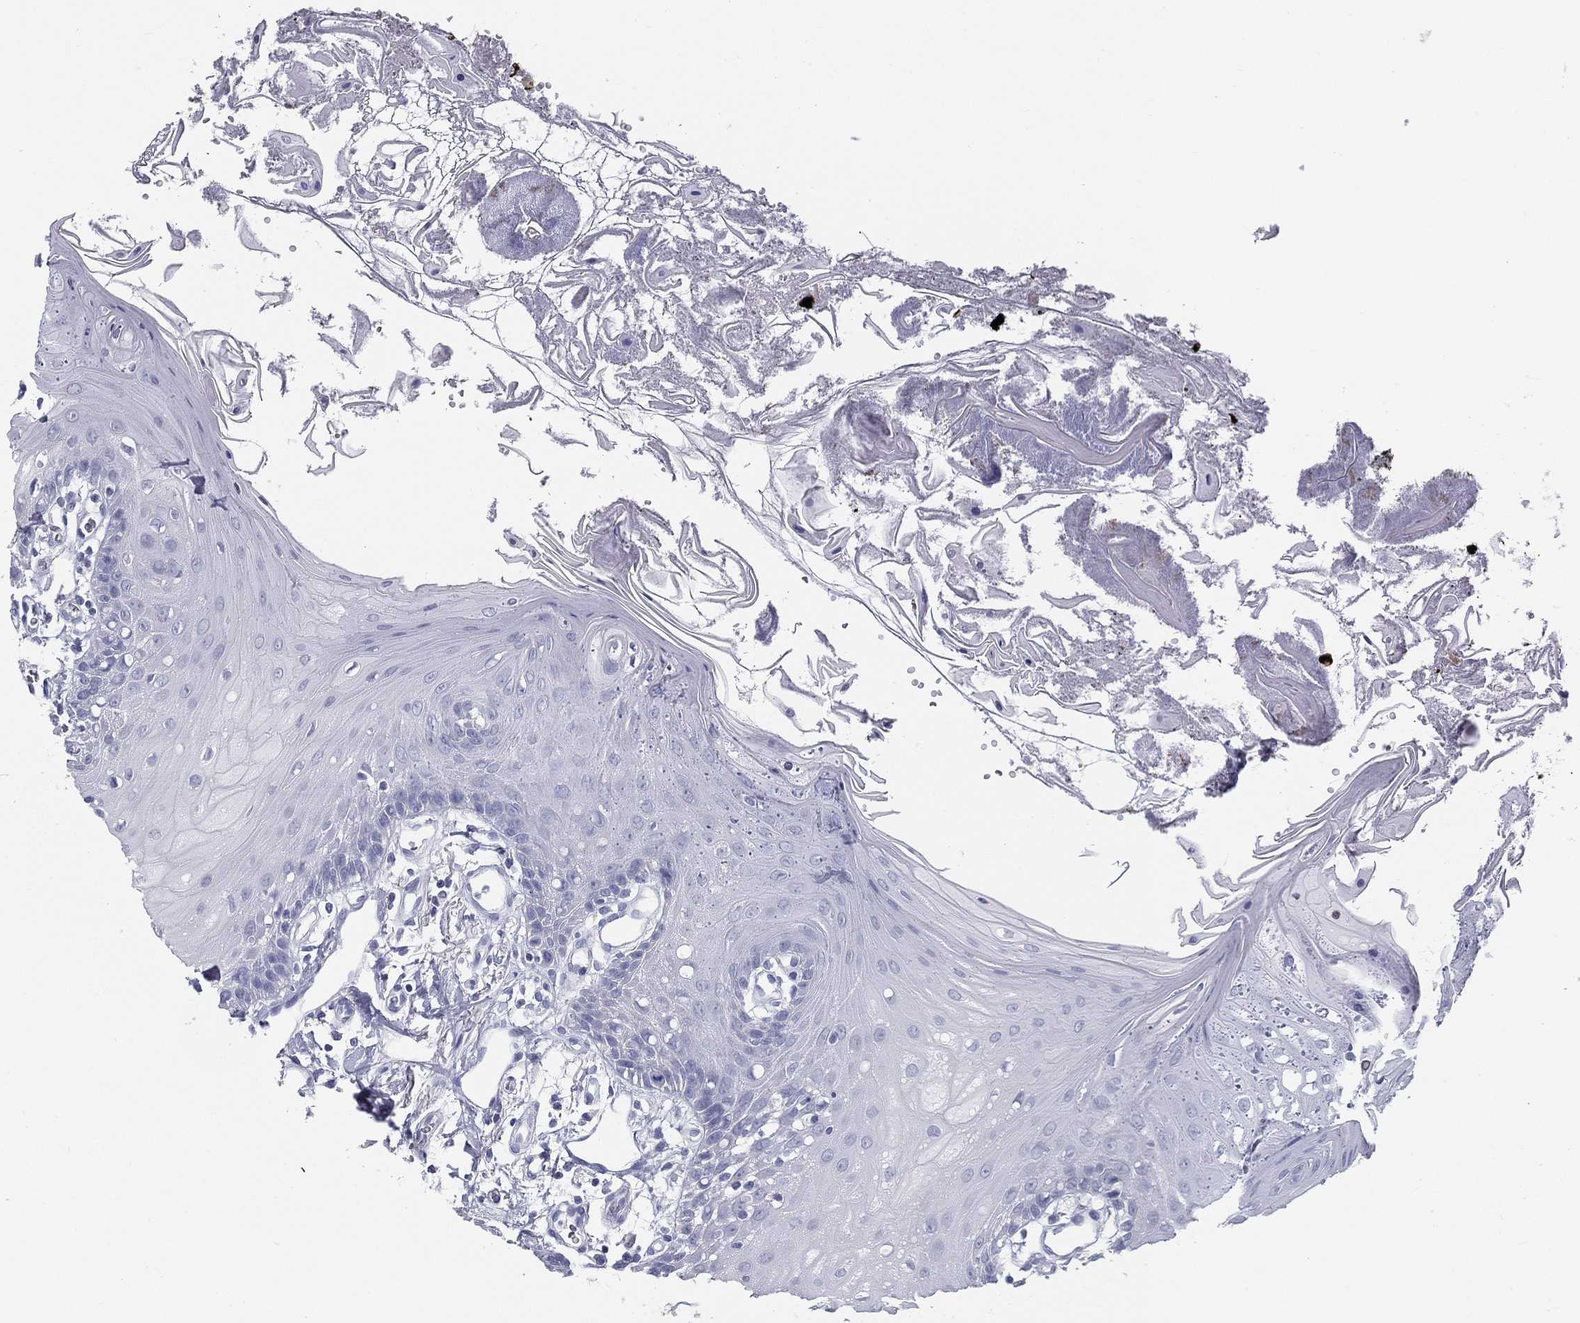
{"staining": {"intensity": "negative", "quantity": "none", "location": "none"}, "tissue": "oral mucosa", "cell_type": "Squamous epithelial cells", "image_type": "normal", "snomed": [{"axis": "morphology", "description": "Normal tissue, NOS"}, {"axis": "morphology", "description": "Squamous cell carcinoma, NOS"}, {"axis": "topography", "description": "Oral tissue"}, {"axis": "topography", "description": "Head-Neck"}], "caption": "DAB (3,3'-diaminobenzidine) immunohistochemical staining of unremarkable human oral mucosa demonstrates no significant expression in squamous epithelial cells.", "gene": "RSPH4A", "patient": {"sex": "male", "age": 69}}